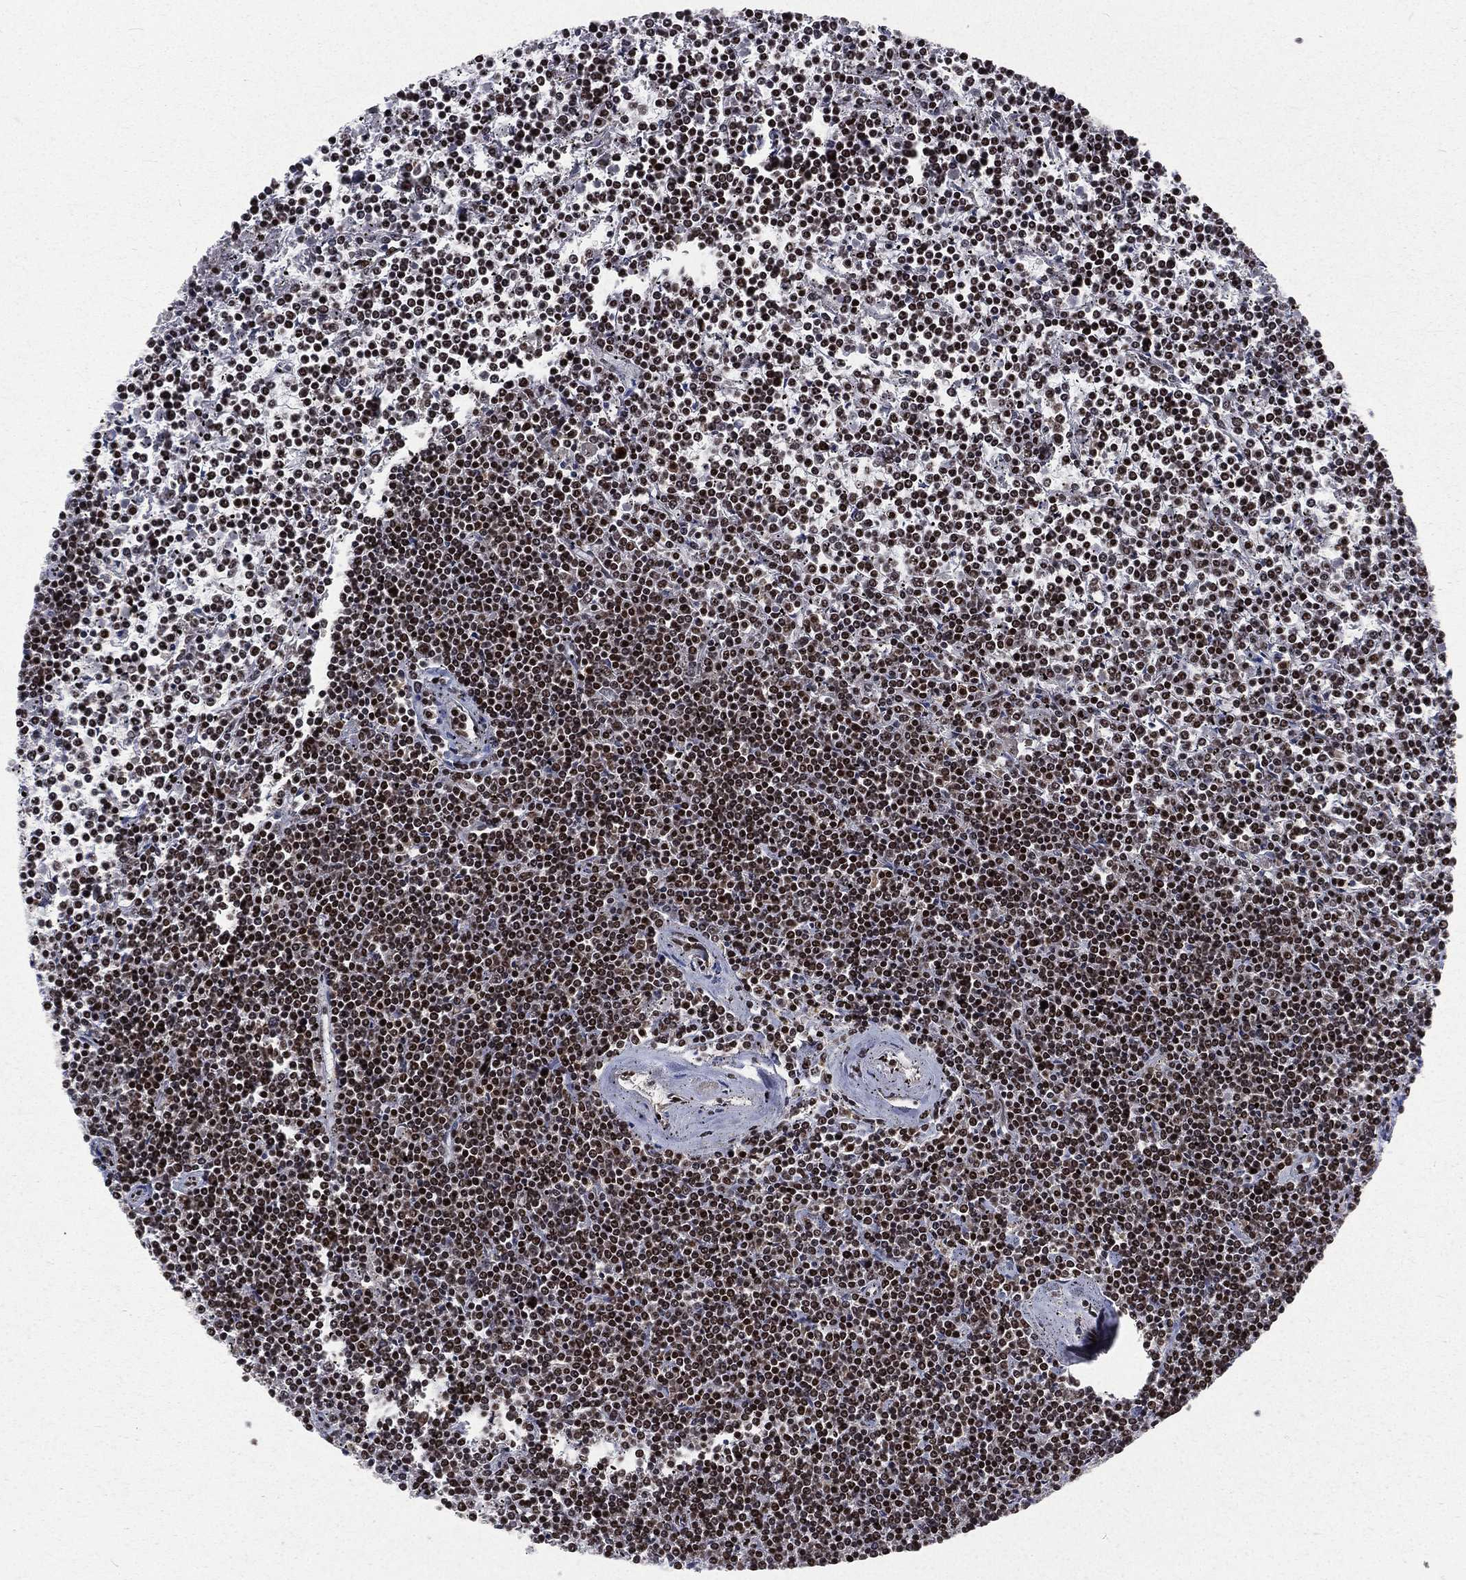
{"staining": {"intensity": "strong", "quantity": ">75%", "location": "nuclear"}, "tissue": "lymphoma", "cell_type": "Tumor cells", "image_type": "cancer", "snomed": [{"axis": "morphology", "description": "Malignant lymphoma, non-Hodgkin's type, Low grade"}, {"axis": "topography", "description": "Spleen"}], "caption": "High-magnification brightfield microscopy of lymphoma stained with DAB (brown) and counterstained with hematoxylin (blue). tumor cells exhibit strong nuclear expression is present in approximately>75% of cells.", "gene": "POLB", "patient": {"sex": "female", "age": 19}}